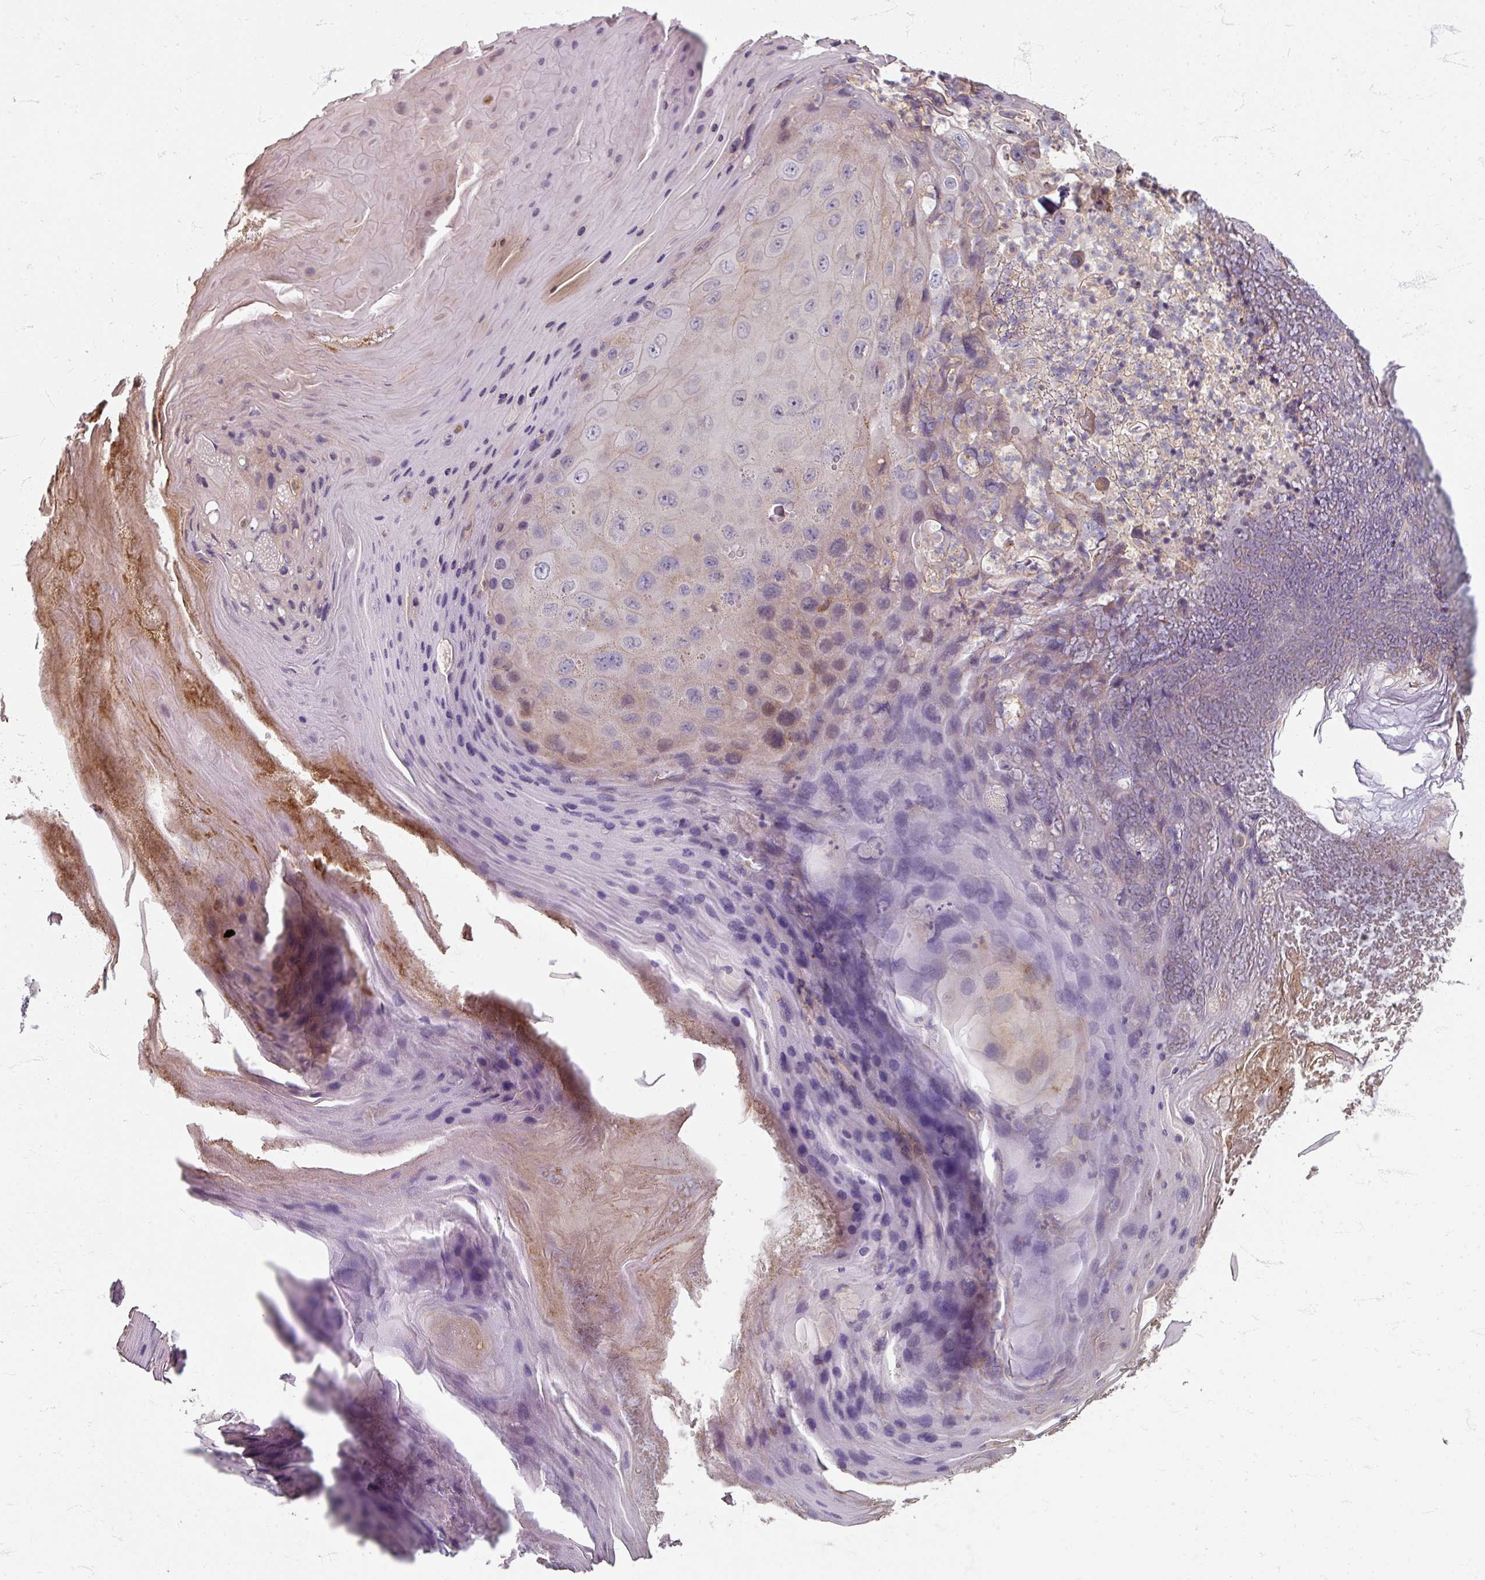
{"staining": {"intensity": "moderate", "quantity": "<25%", "location": "cytoplasmic/membranous"}, "tissue": "skin cancer", "cell_type": "Tumor cells", "image_type": "cancer", "snomed": [{"axis": "morphology", "description": "Squamous cell carcinoma, NOS"}, {"axis": "topography", "description": "Skin"}], "caption": "A micrograph of human skin squamous cell carcinoma stained for a protein shows moderate cytoplasmic/membranous brown staining in tumor cells.", "gene": "STAM", "patient": {"sex": "female", "age": 88}}